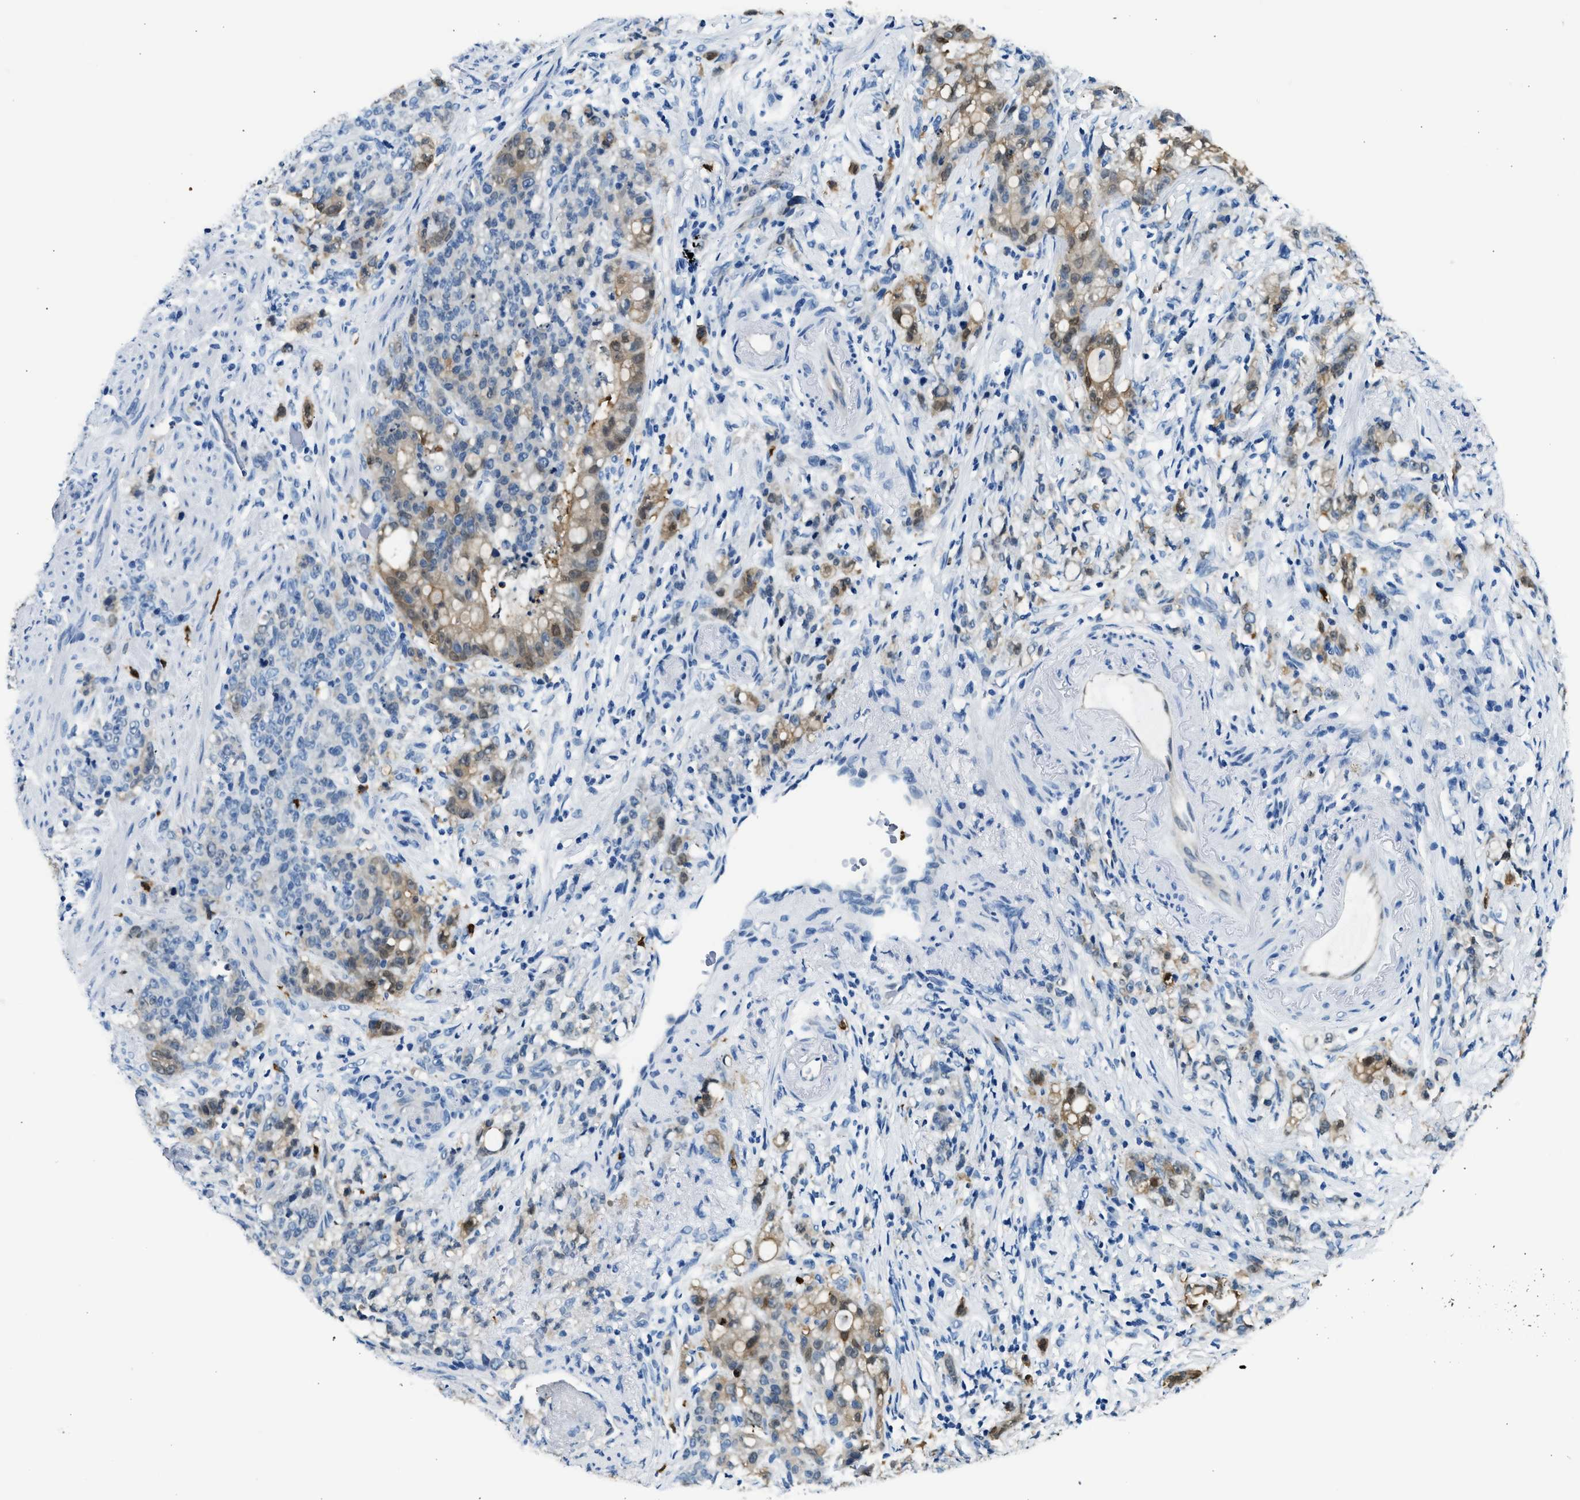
{"staining": {"intensity": "moderate", "quantity": "25%-75%", "location": "cytoplasmic/membranous,nuclear"}, "tissue": "stomach cancer", "cell_type": "Tumor cells", "image_type": "cancer", "snomed": [{"axis": "morphology", "description": "Adenocarcinoma, NOS"}, {"axis": "topography", "description": "Stomach, lower"}], "caption": "Stomach adenocarcinoma tissue demonstrates moderate cytoplasmic/membranous and nuclear staining in about 25%-75% of tumor cells", "gene": "ANXA3", "patient": {"sex": "male", "age": 88}}